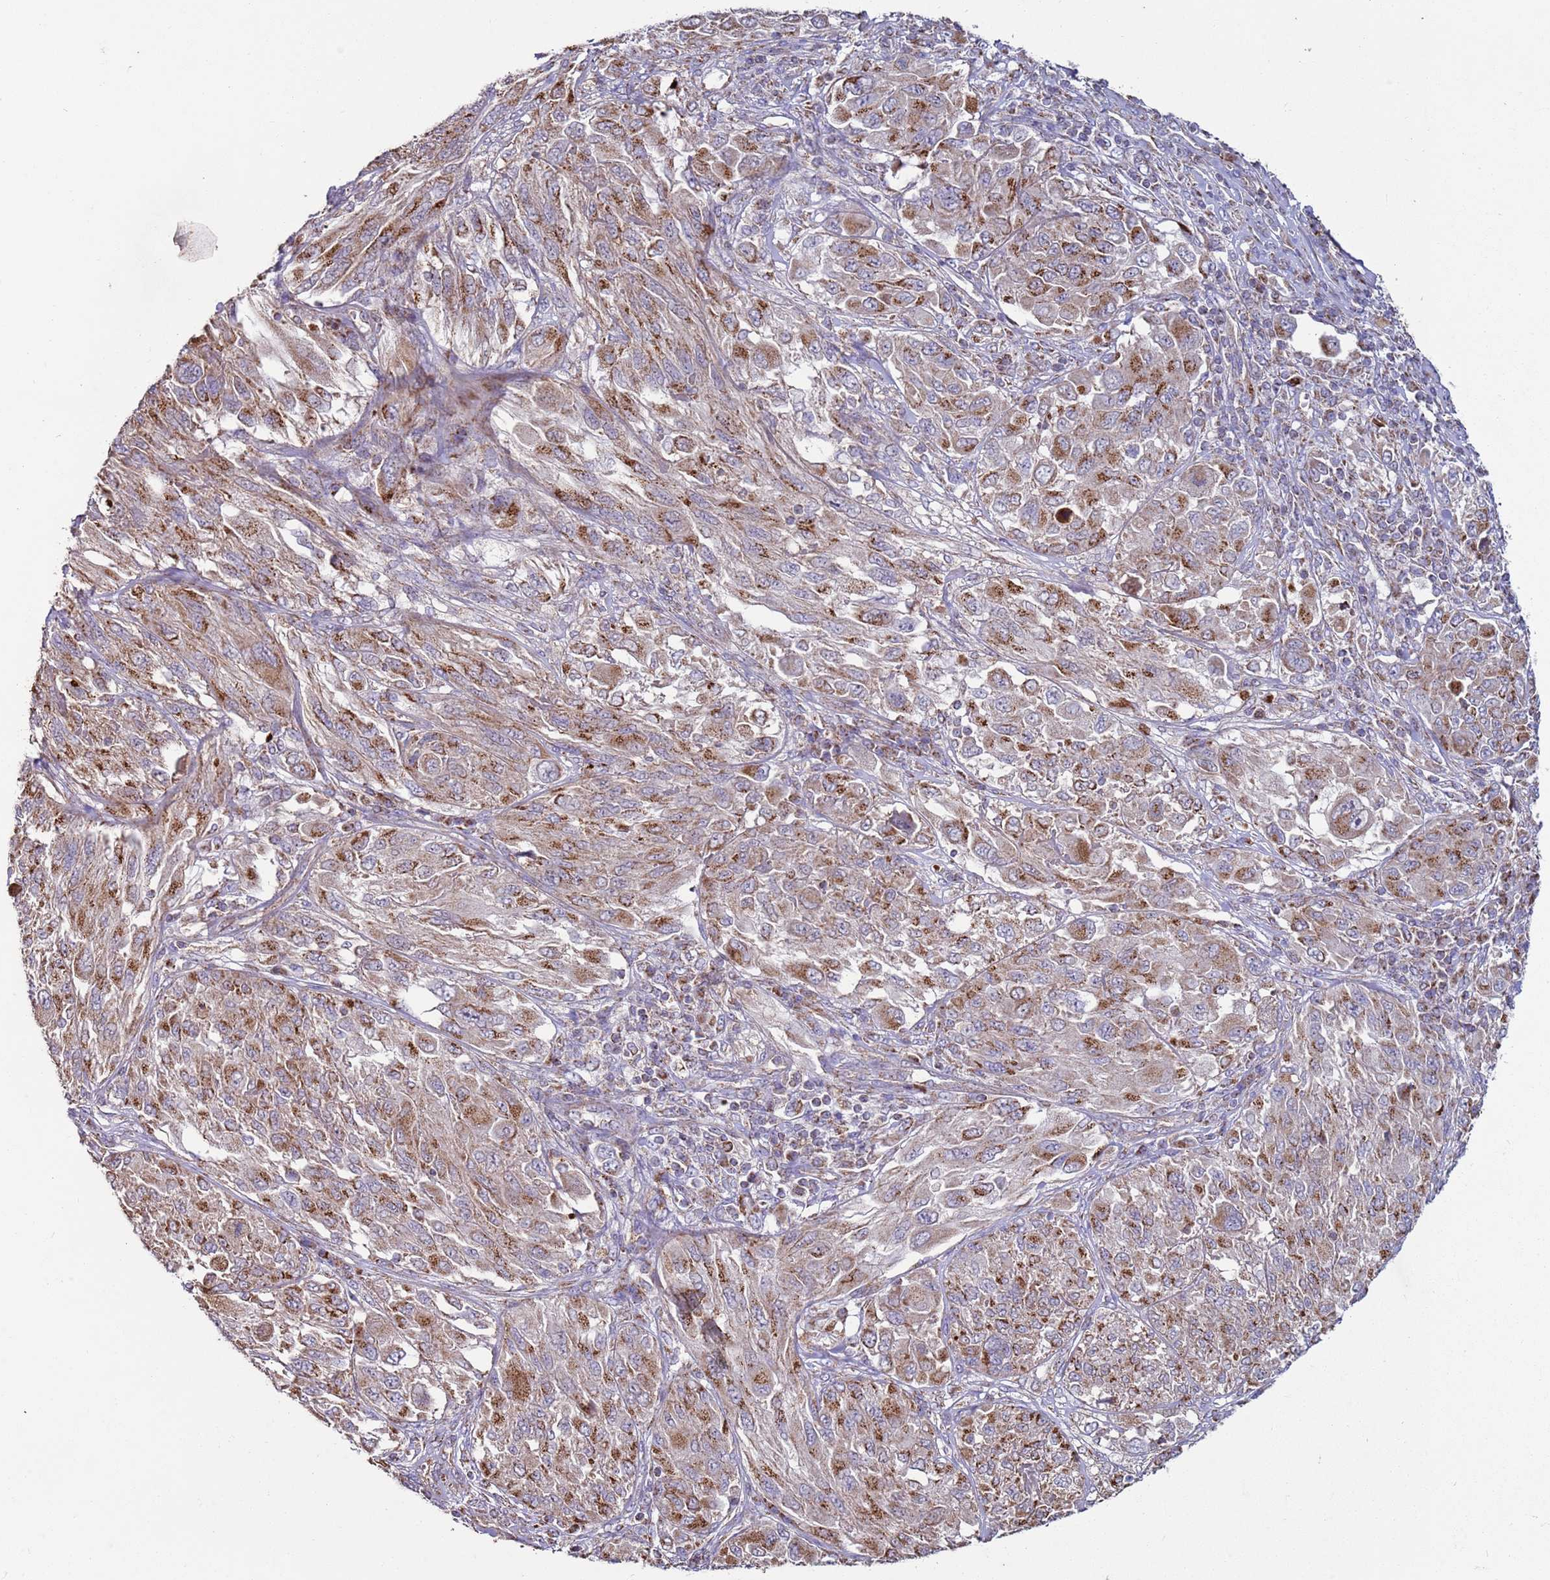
{"staining": {"intensity": "moderate", "quantity": ">75%", "location": "cytoplasmic/membranous"}, "tissue": "melanoma", "cell_type": "Tumor cells", "image_type": "cancer", "snomed": [{"axis": "morphology", "description": "Malignant melanoma, NOS"}, {"axis": "topography", "description": "Skin"}], "caption": "Tumor cells reveal moderate cytoplasmic/membranous staining in approximately >75% of cells in malignant melanoma.", "gene": "FBXO33", "patient": {"sex": "female", "age": 91}}